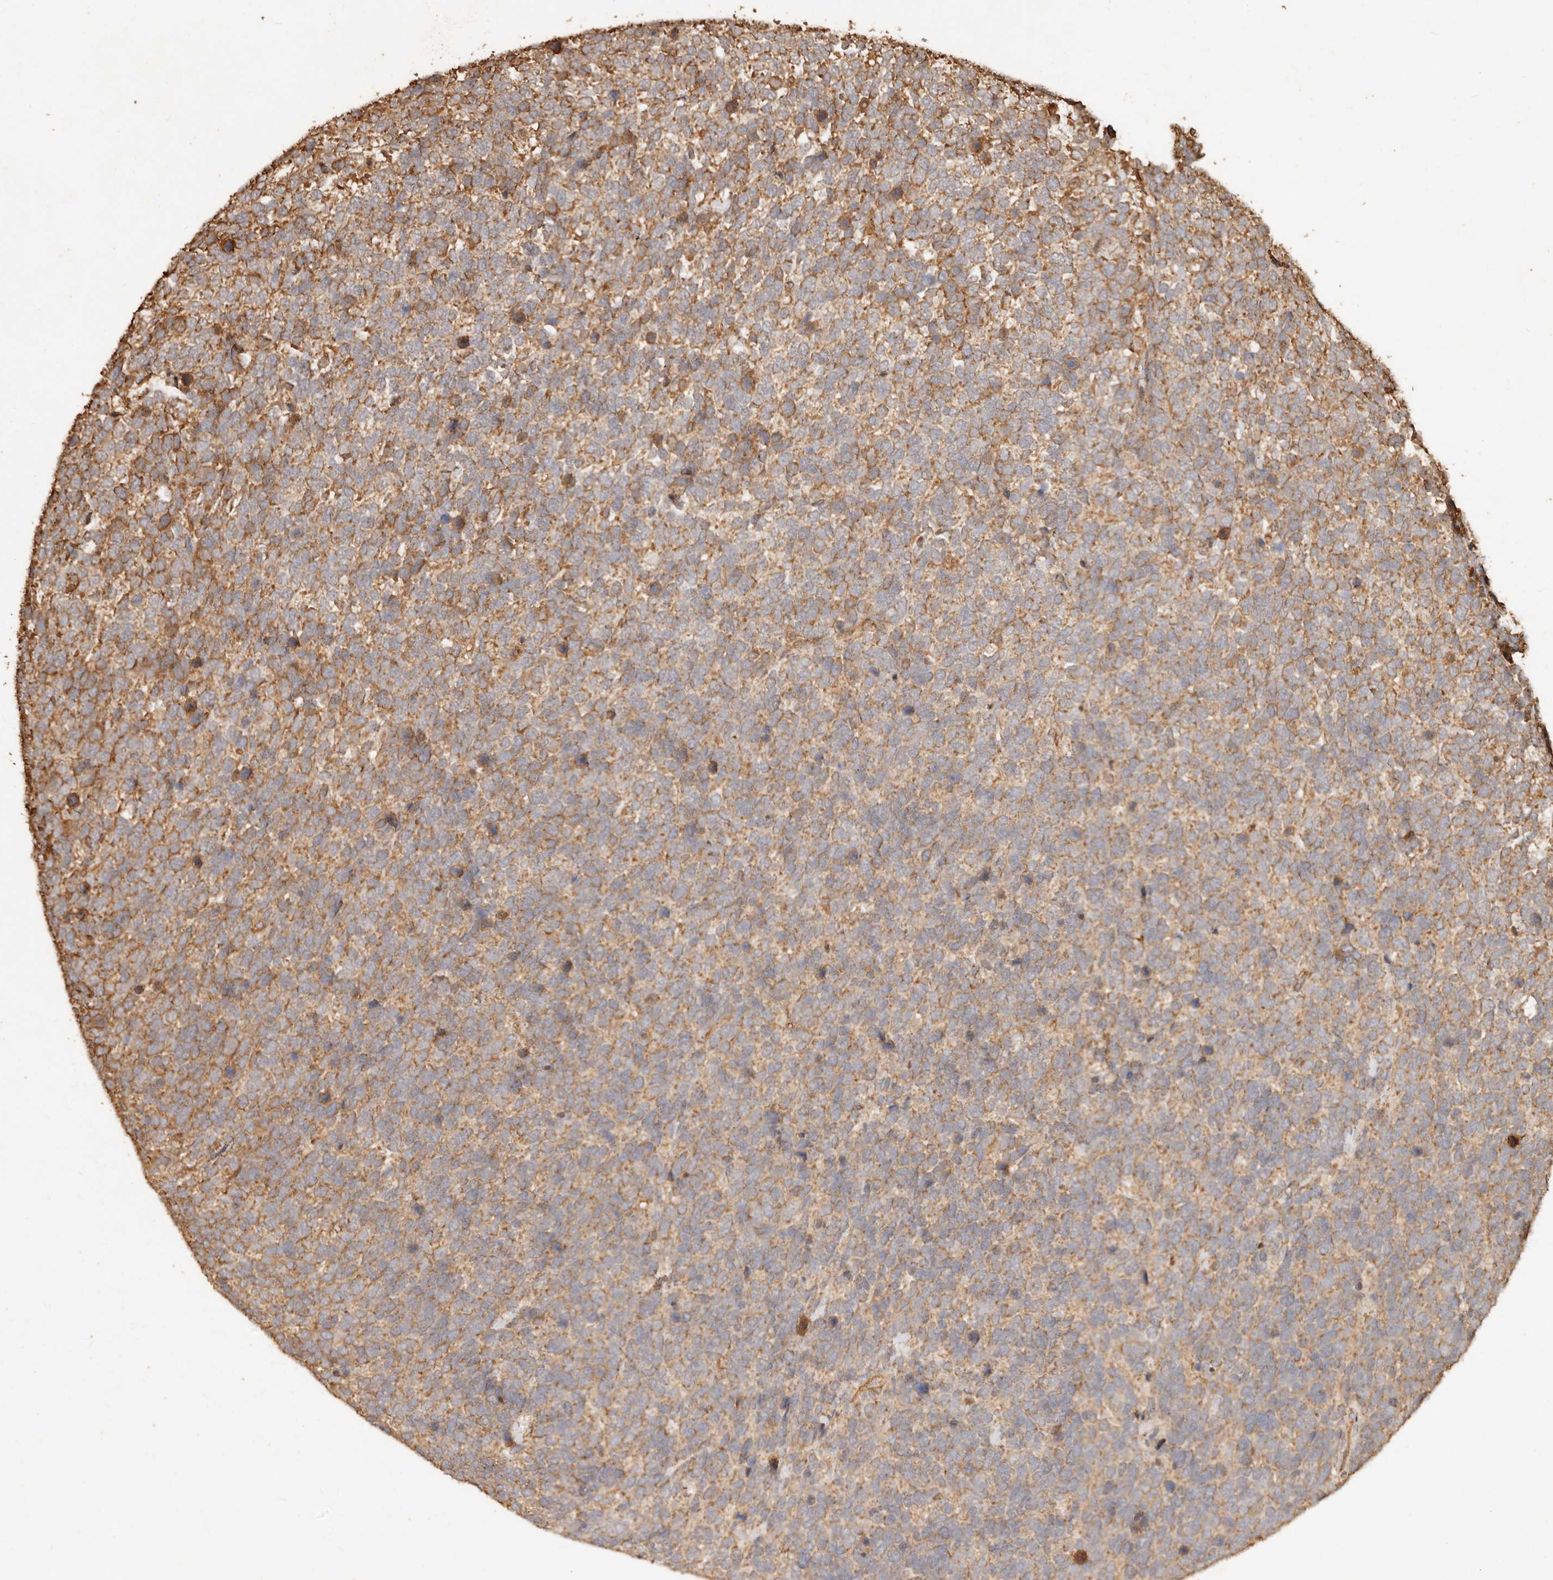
{"staining": {"intensity": "moderate", "quantity": ">75%", "location": "cytoplasmic/membranous"}, "tissue": "urothelial cancer", "cell_type": "Tumor cells", "image_type": "cancer", "snomed": [{"axis": "morphology", "description": "Urothelial carcinoma, High grade"}, {"axis": "topography", "description": "Urinary bladder"}], "caption": "Brown immunohistochemical staining in human urothelial cancer demonstrates moderate cytoplasmic/membranous expression in approximately >75% of tumor cells.", "gene": "FAM180B", "patient": {"sex": "female", "age": 82}}